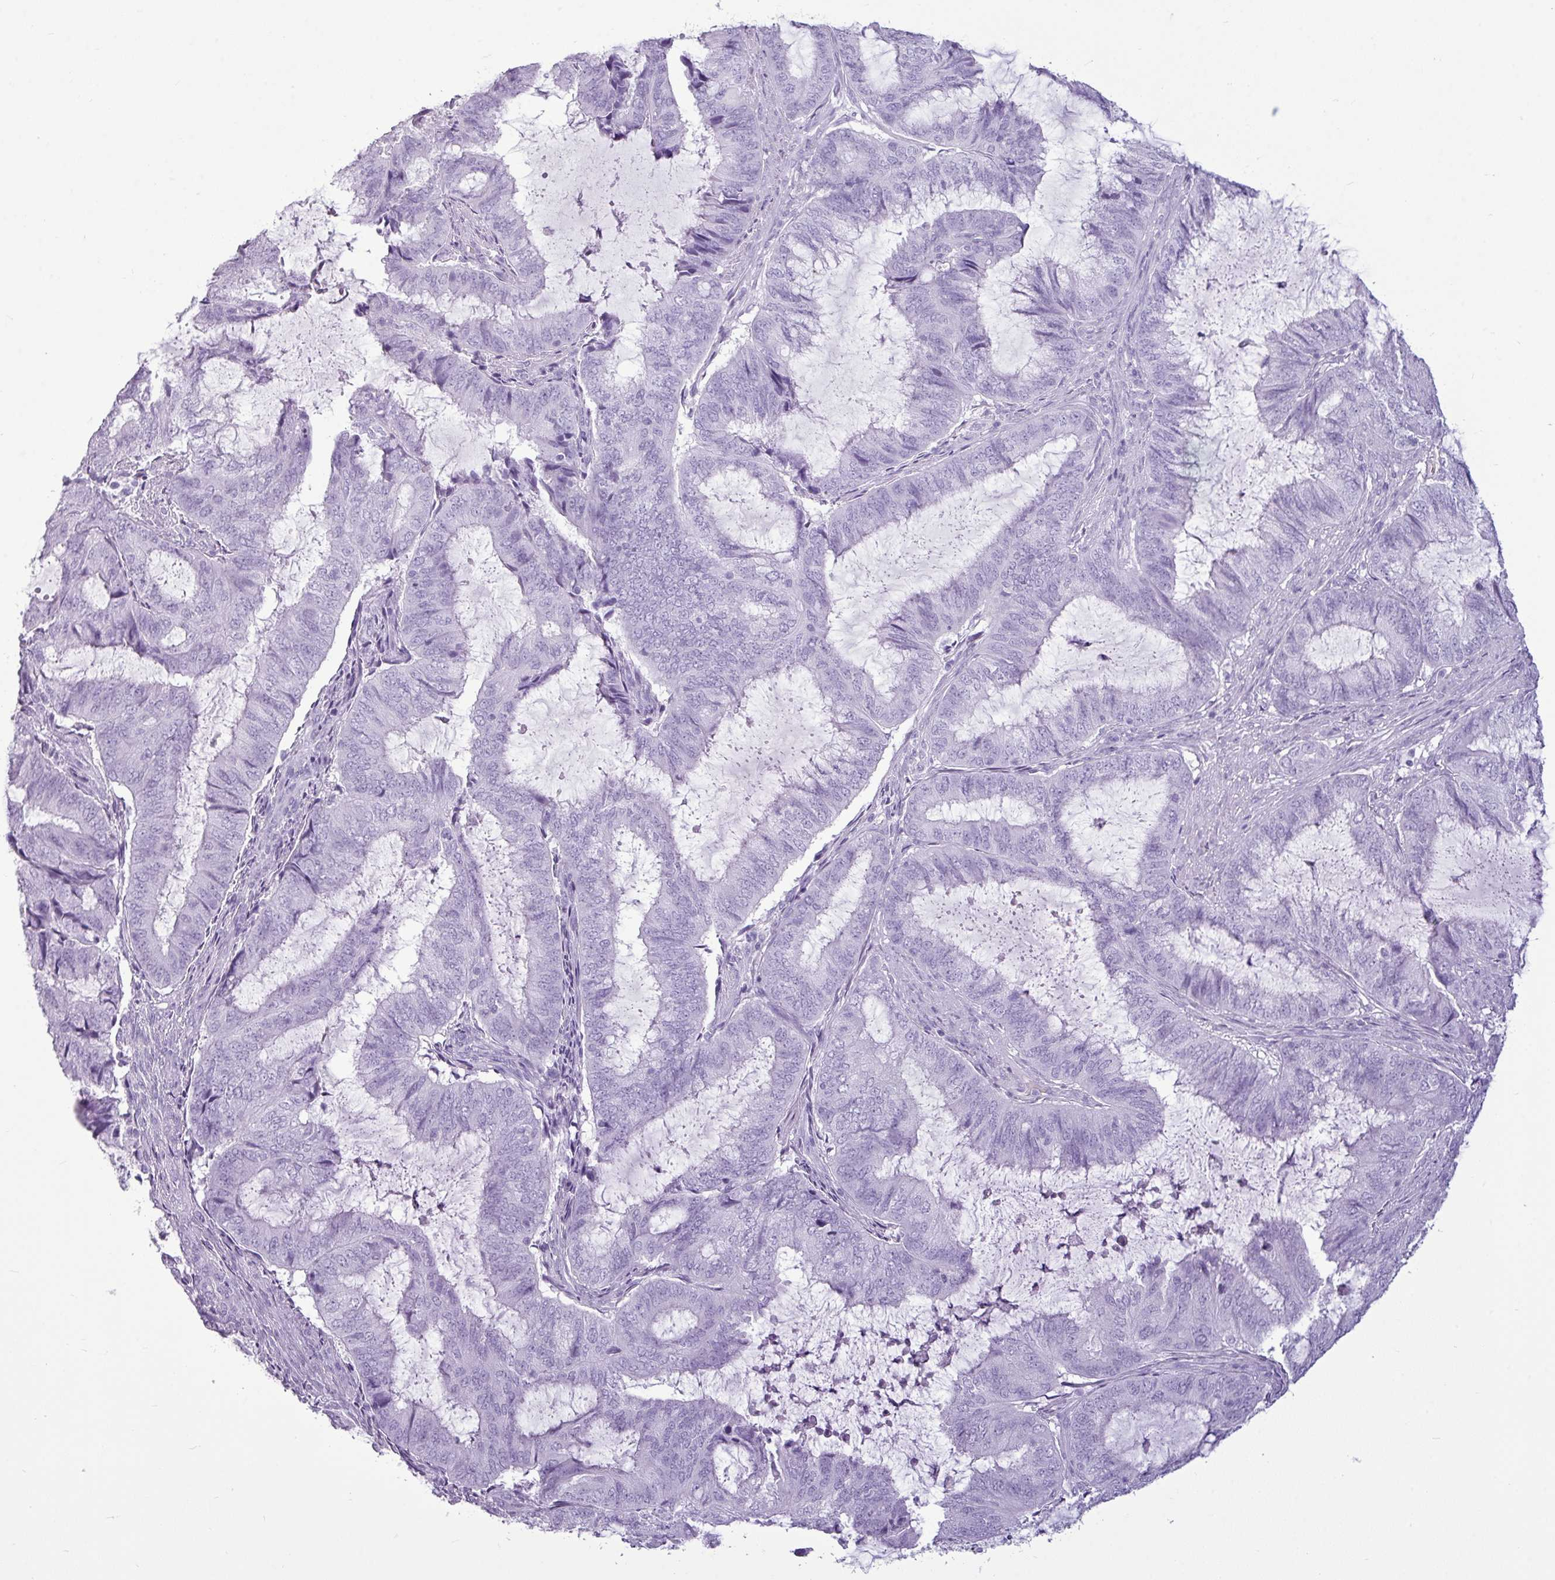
{"staining": {"intensity": "negative", "quantity": "none", "location": "none"}, "tissue": "endometrial cancer", "cell_type": "Tumor cells", "image_type": "cancer", "snomed": [{"axis": "morphology", "description": "Adenocarcinoma, NOS"}, {"axis": "topography", "description": "Endometrium"}], "caption": "A photomicrograph of human endometrial adenocarcinoma is negative for staining in tumor cells. Brightfield microscopy of IHC stained with DAB (brown) and hematoxylin (blue), captured at high magnification.", "gene": "AMY1B", "patient": {"sex": "female", "age": 51}}